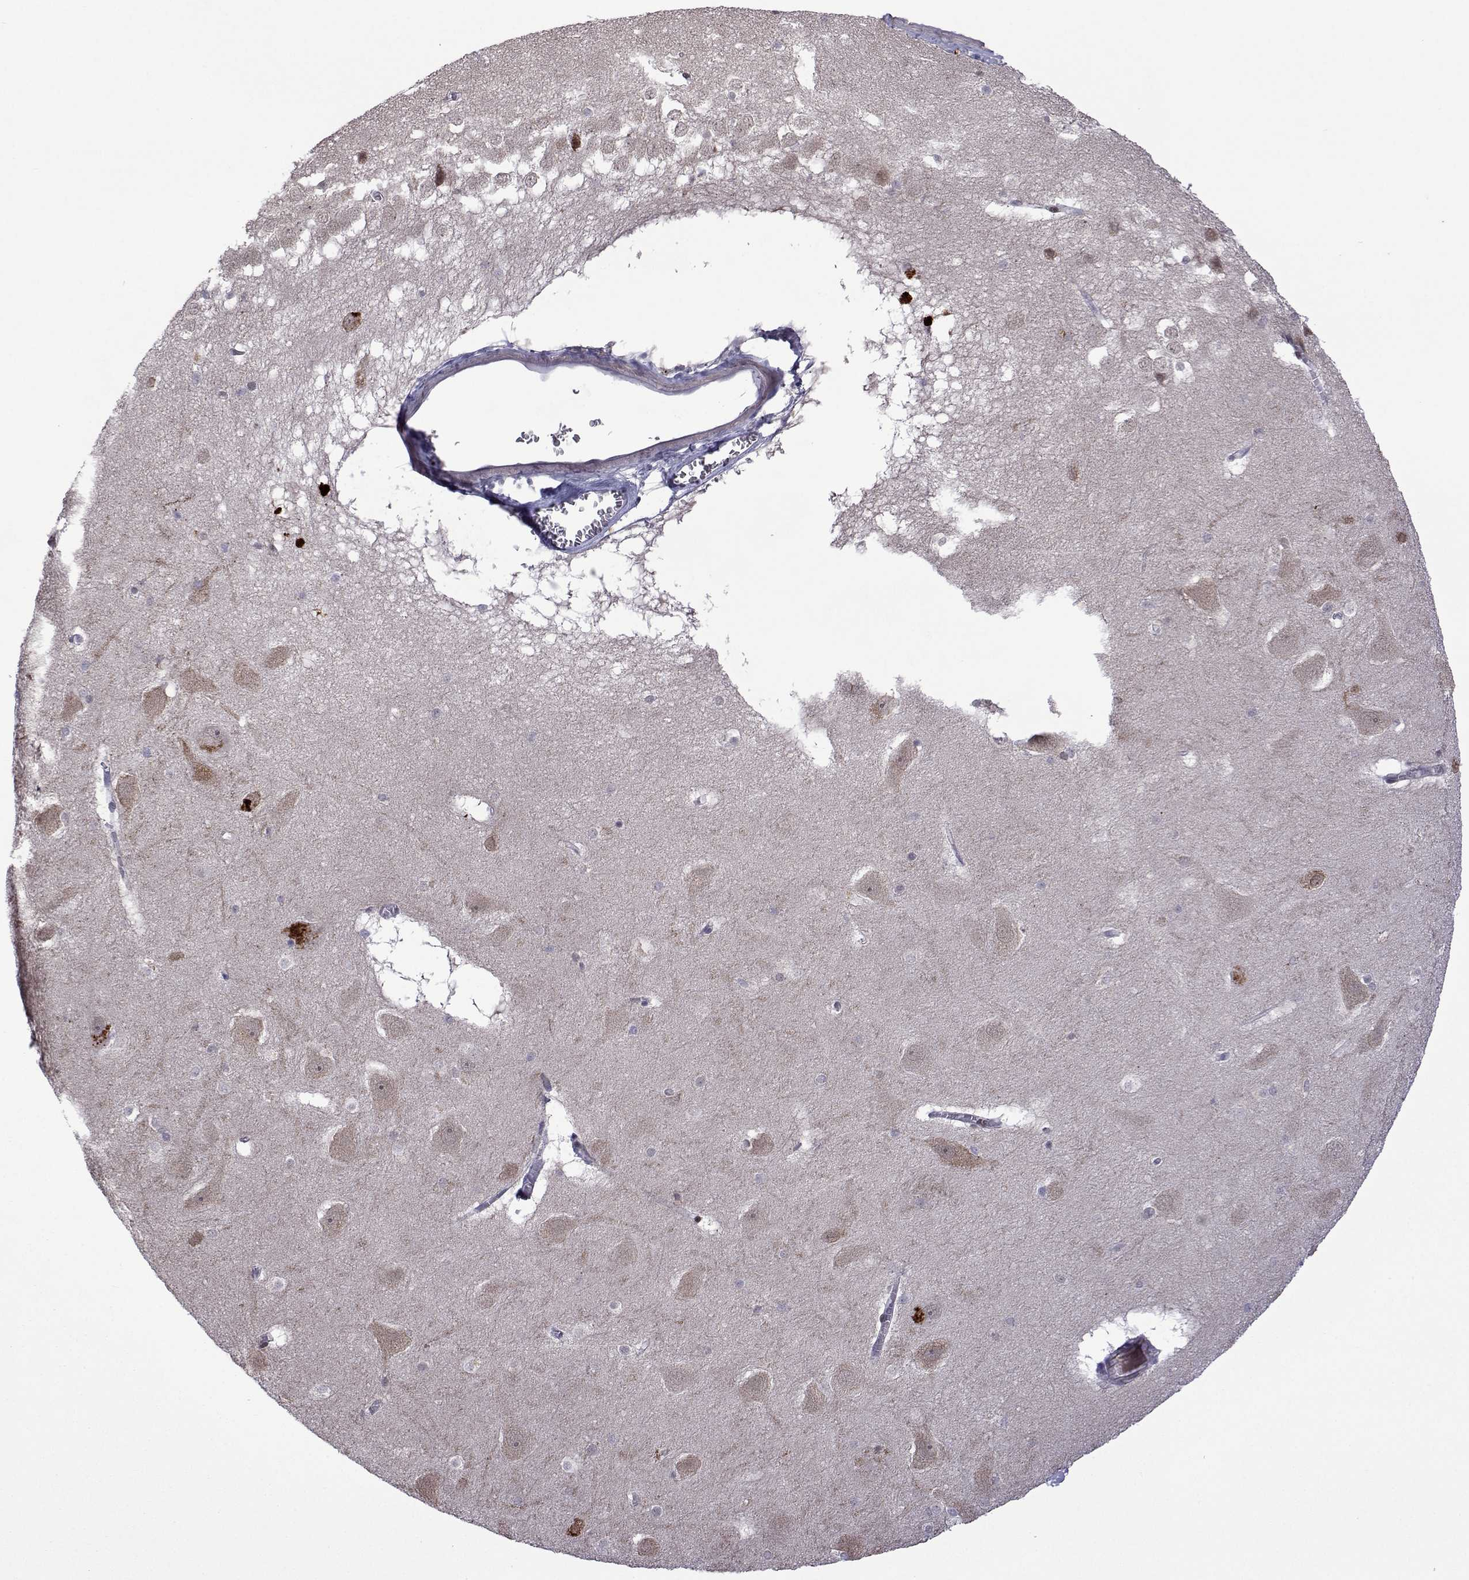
{"staining": {"intensity": "negative", "quantity": "none", "location": "none"}, "tissue": "hippocampus", "cell_type": "Glial cells", "image_type": "normal", "snomed": [{"axis": "morphology", "description": "Normal tissue, NOS"}, {"axis": "topography", "description": "Hippocampus"}], "caption": "IHC of normal human hippocampus exhibits no staining in glial cells.", "gene": "EFCAB3", "patient": {"sex": "male", "age": 45}}